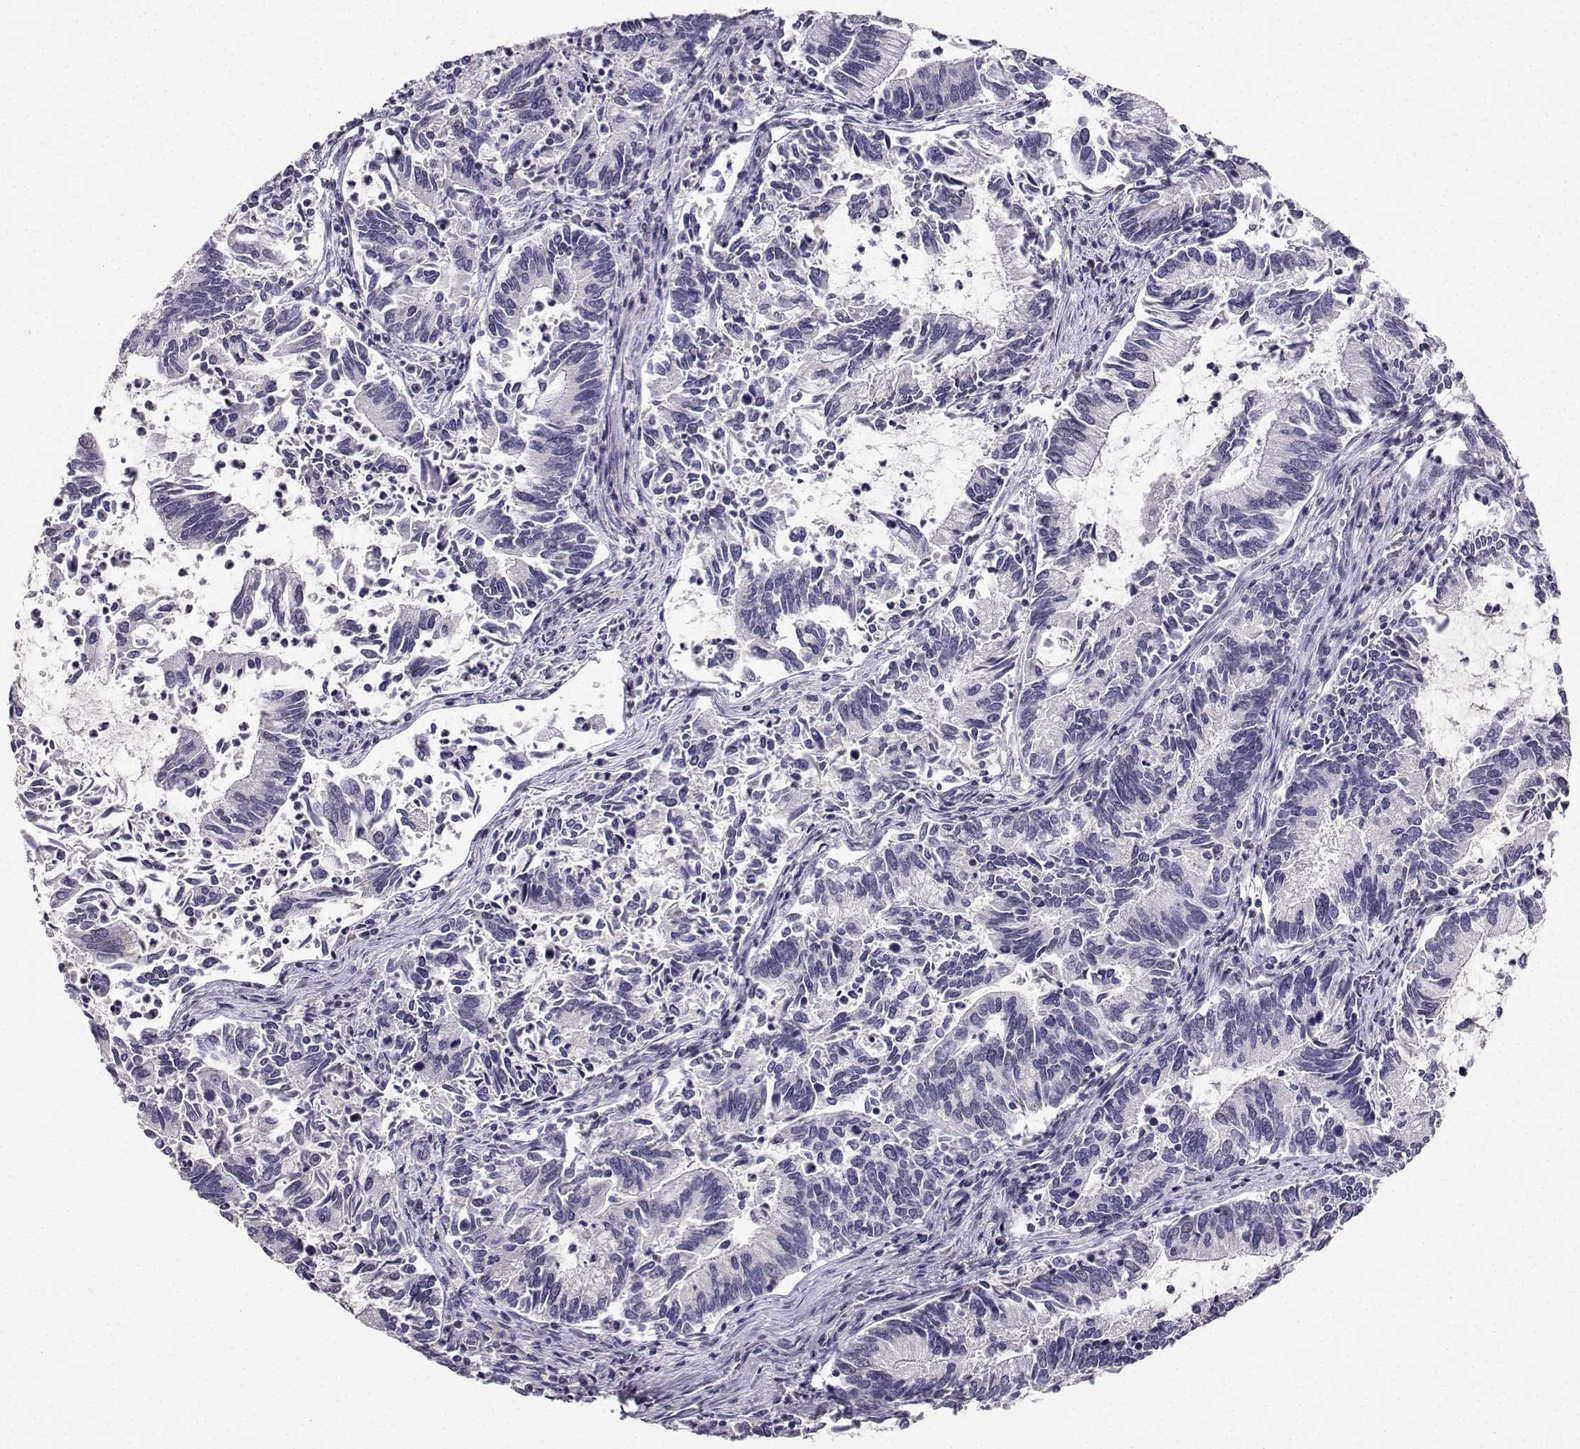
{"staining": {"intensity": "negative", "quantity": "none", "location": "none"}, "tissue": "cervical cancer", "cell_type": "Tumor cells", "image_type": "cancer", "snomed": [{"axis": "morphology", "description": "Adenocarcinoma, NOS"}, {"axis": "topography", "description": "Cervix"}], "caption": "Cervical cancer was stained to show a protein in brown. There is no significant staining in tumor cells.", "gene": "CARTPT", "patient": {"sex": "female", "age": 42}}